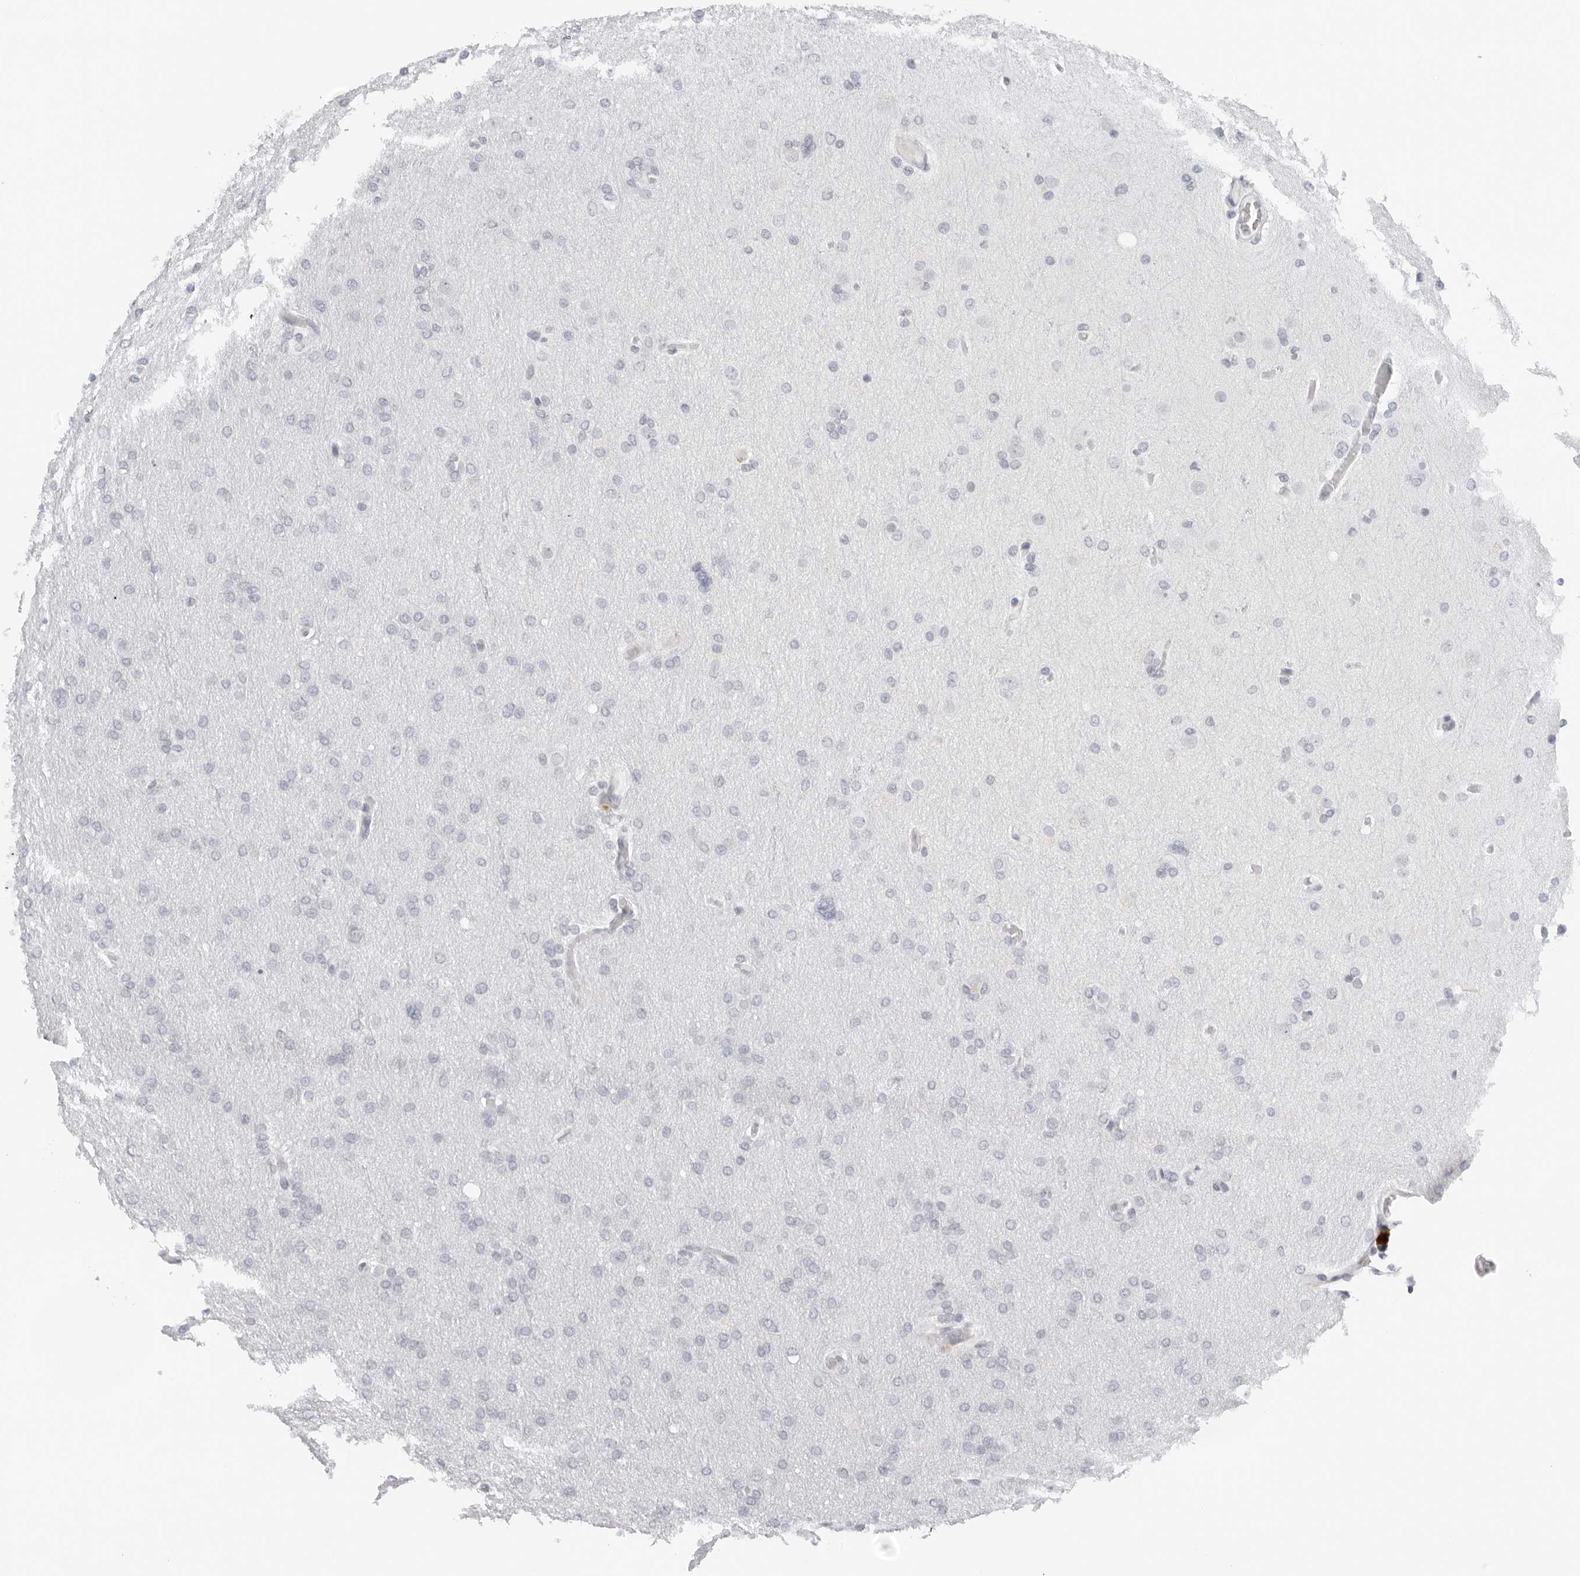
{"staining": {"intensity": "negative", "quantity": "none", "location": "none"}, "tissue": "glioma", "cell_type": "Tumor cells", "image_type": "cancer", "snomed": [{"axis": "morphology", "description": "Glioma, malignant, High grade"}, {"axis": "topography", "description": "Cerebral cortex"}], "caption": "Tumor cells show no significant positivity in glioma.", "gene": "FLG2", "patient": {"sex": "female", "age": 36}}